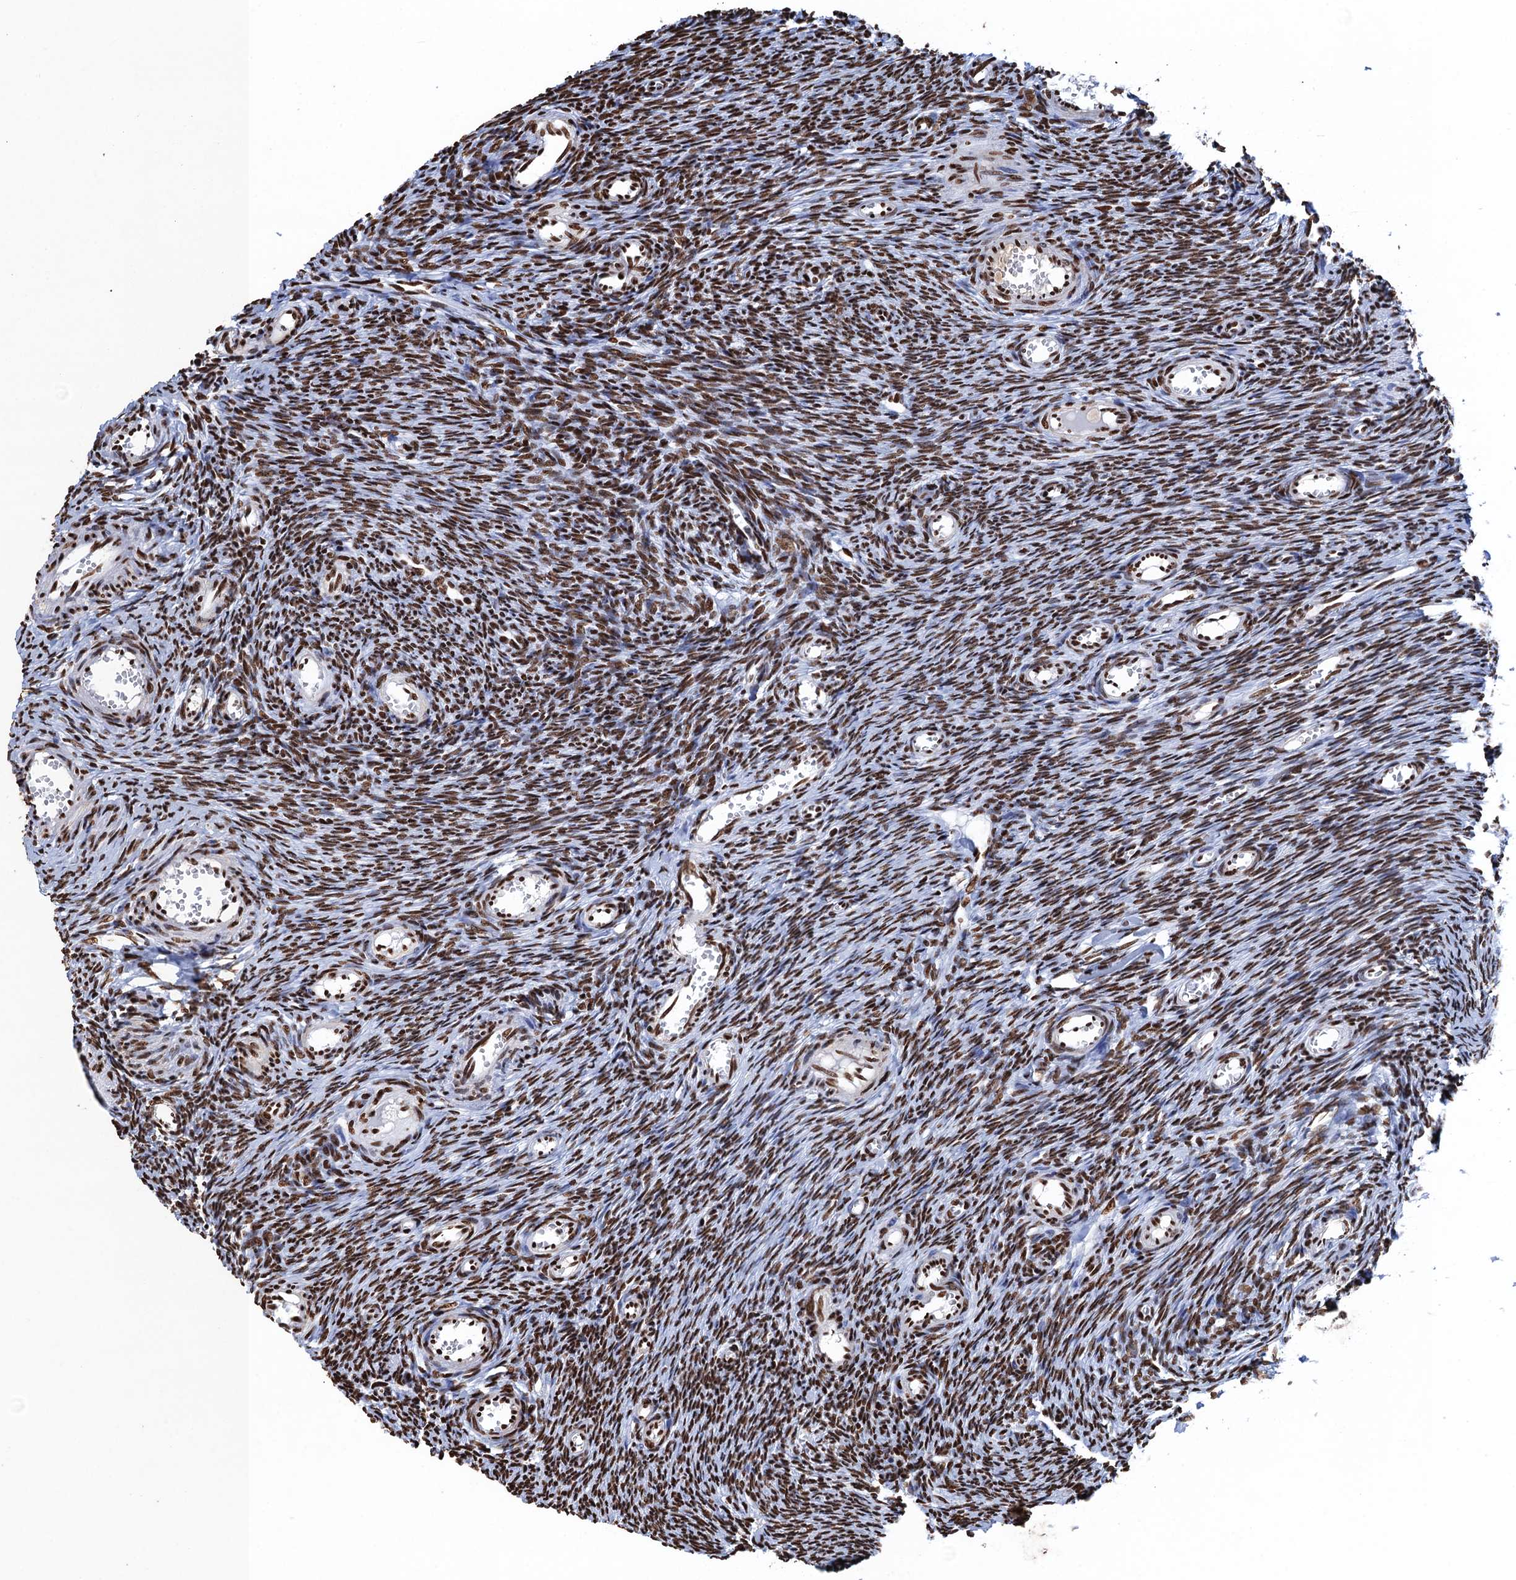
{"staining": {"intensity": "strong", "quantity": ">75%", "location": "nuclear"}, "tissue": "ovary", "cell_type": "Ovarian stroma cells", "image_type": "normal", "snomed": [{"axis": "morphology", "description": "Normal tissue, NOS"}, {"axis": "topography", "description": "Ovary"}], "caption": "A high-resolution histopathology image shows immunohistochemistry staining of unremarkable ovary, which reveals strong nuclear positivity in approximately >75% of ovarian stroma cells. (Stains: DAB in brown, nuclei in blue, Microscopy: brightfield microscopy at high magnification).", "gene": "UBA2", "patient": {"sex": "female", "age": 44}}